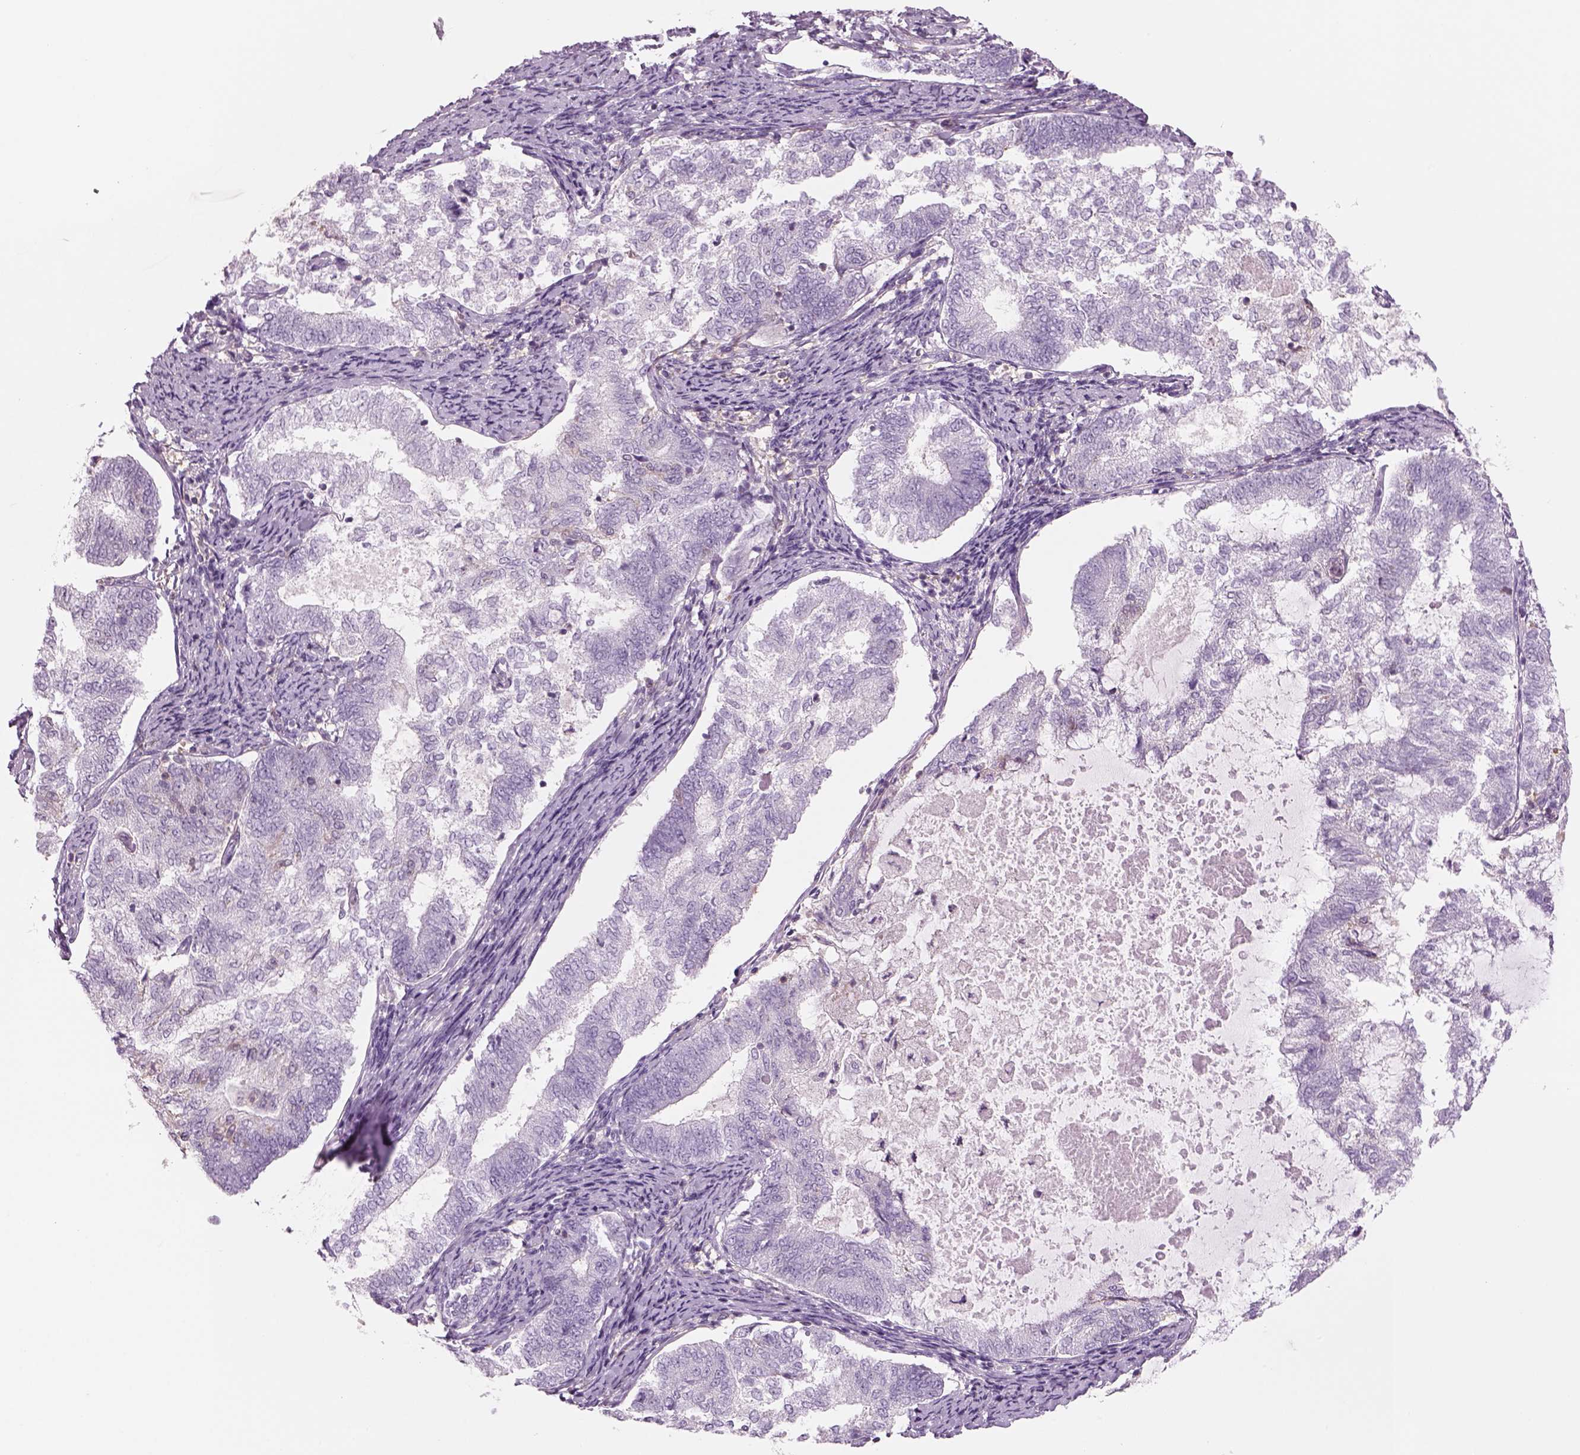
{"staining": {"intensity": "negative", "quantity": "none", "location": "none"}, "tissue": "endometrial cancer", "cell_type": "Tumor cells", "image_type": "cancer", "snomed": [{"axis": "morphology", "description": "Adenocarcinoma, NOS"}, {"axis": "topography", "description": "Endometrium"}], "caption": "High magnification brightfield microscopy of endometrial cancer (adenocarcinoma) stained with DAB (3,3'-diaminobenzidine) (brown) and counterstained with hematoxylin (blue): tumor cells show no significant staining.", "gene": "SLC1A7", "patient": {"sex": "female", "age": 65}}